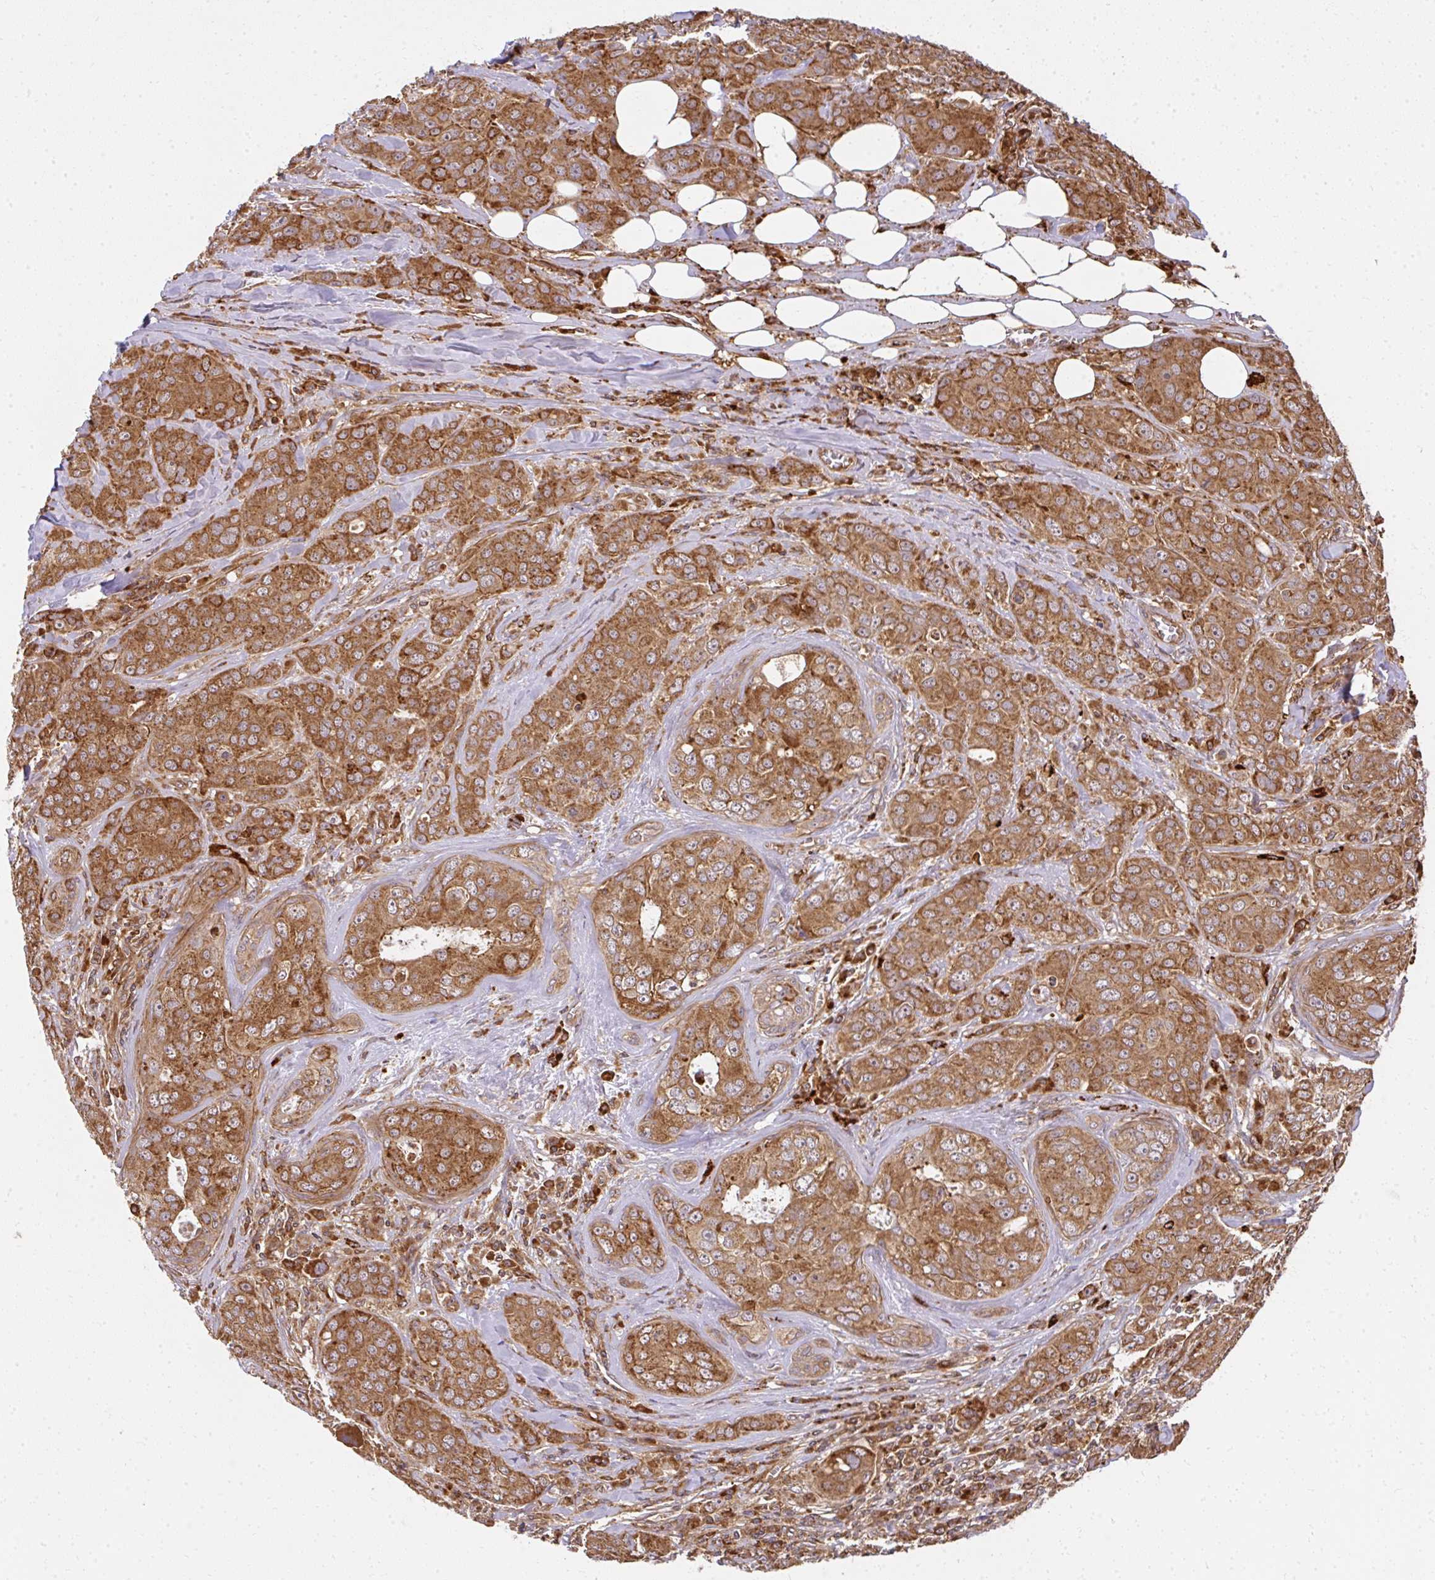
{"staining": {"intensity": "strong", "quantity": ">75%", "location": "cytoplasmic/membranous"}, "tissue": "breast cancer", "cell_type": "Tumor cells", "image_type": "cancer", "snomed": [{"axis": "morphology", "description": "Duct carcinoma"}, {"axis": "topography", "description": "Breast"}], "caption": "Immunohistochemistry (IHC) photomicrograph of neoplastic tissue: human breast cancer stained using IHC shows high levels of strong protein expression localized specifically in the cytoplasmic/membranous of tumor cells, appearing as a cytoplasmic/membranous brown color.", "gene": "GNS", "patient": {"sex": "female", "age": 43}}